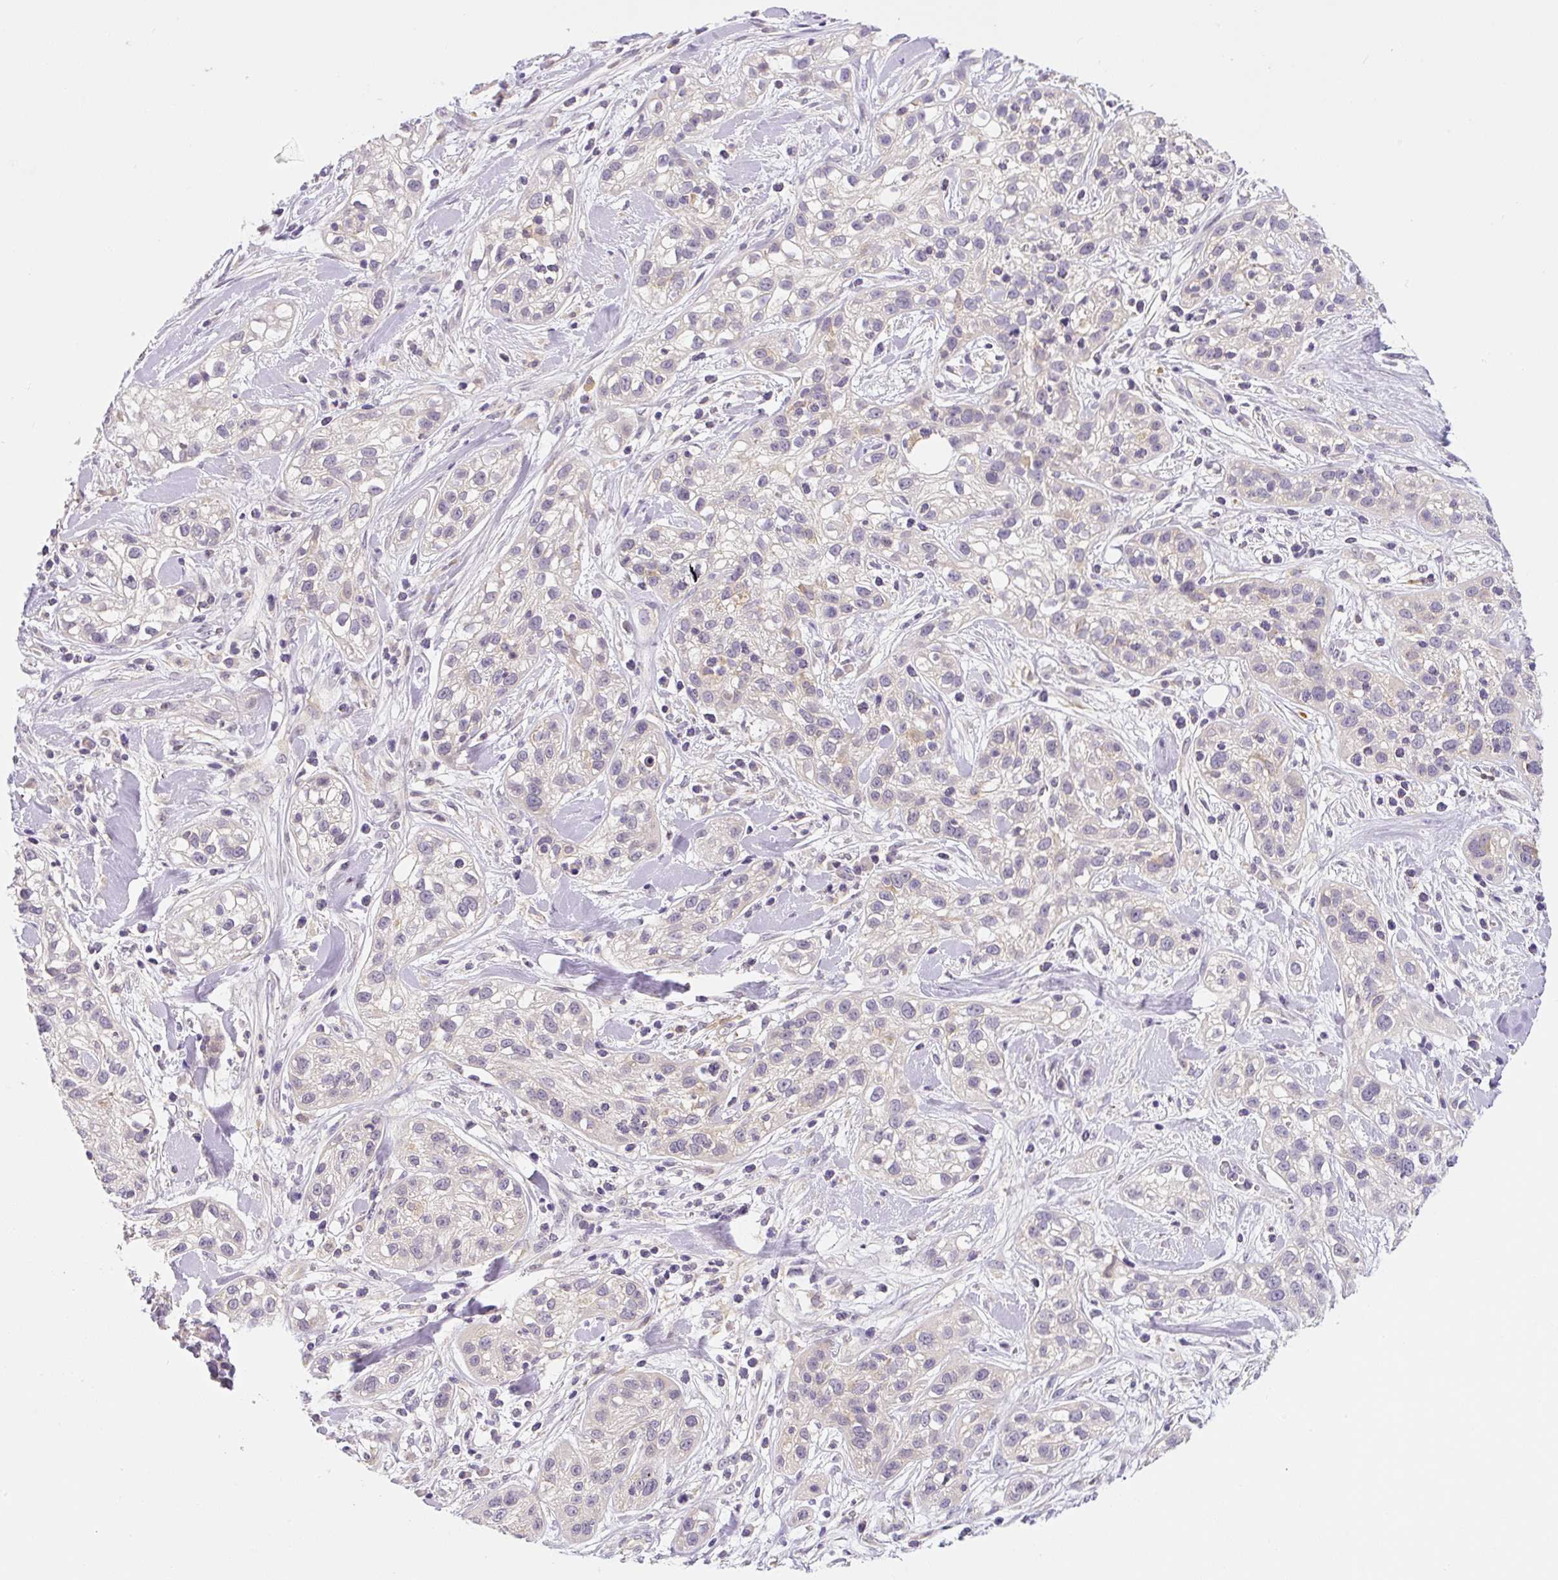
{"staining": {"intensity": "negative", "quantity": "none", "location": "none"}, "tissue": "skin cancer", "cell_type": "Tumor cells", "image_type": "cancer", "snomed": [{"axis": "morphology", "description": "Squamous cell carcinoma, NOS"}, {"axis": "topography", "description": "Skin"}], "caption": "High magnification brightfield microscopy of squamous cell carcinoma (skin) stained with DAB (3,3'-diaminobenzidine) (brown) and counterstained with hematoxylin (blue): tumor cells show no significant staining.", "gene": "PLA2G4A", "patient": {"sex": "male", "age": 82}}